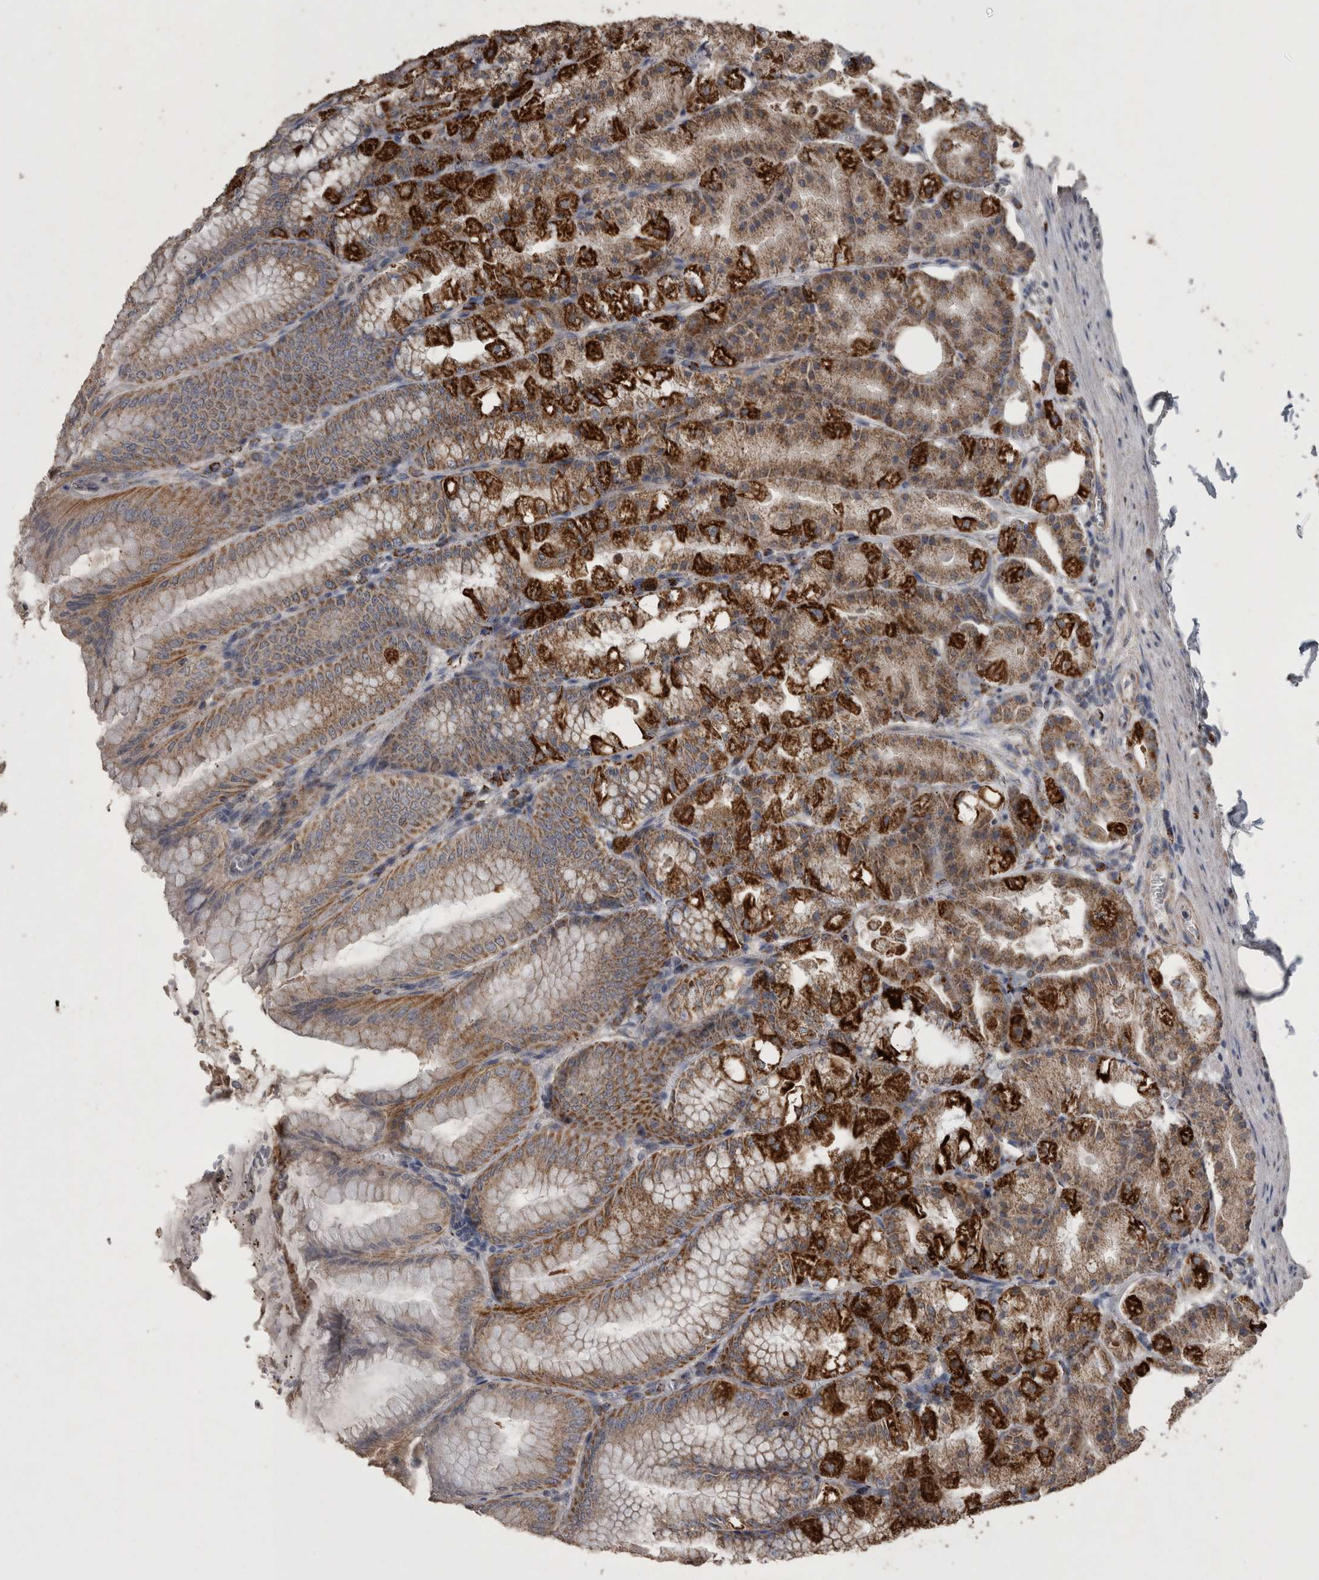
{"staining": {"intensity": "strong", "quantity": ">75%", "location": "cytoplasmic/membranous"}, "tissue": "stomach", "cell_type": "Glandular cells", "image_type": "normal", "snomed": [{"axis": "morphology", "description": "Normal tissue, NOS"}, {"axis": "topography", "description": "Stomach, lower"}], "caption": "This is a micrograph of immunohistochemistry (IHC) staining of benign stomach, which shows strong positivity in the cytoplasmic/membranous of glandular cells.", "gene": "ACADM", "patient": {"sex": "male", "age": 71}}